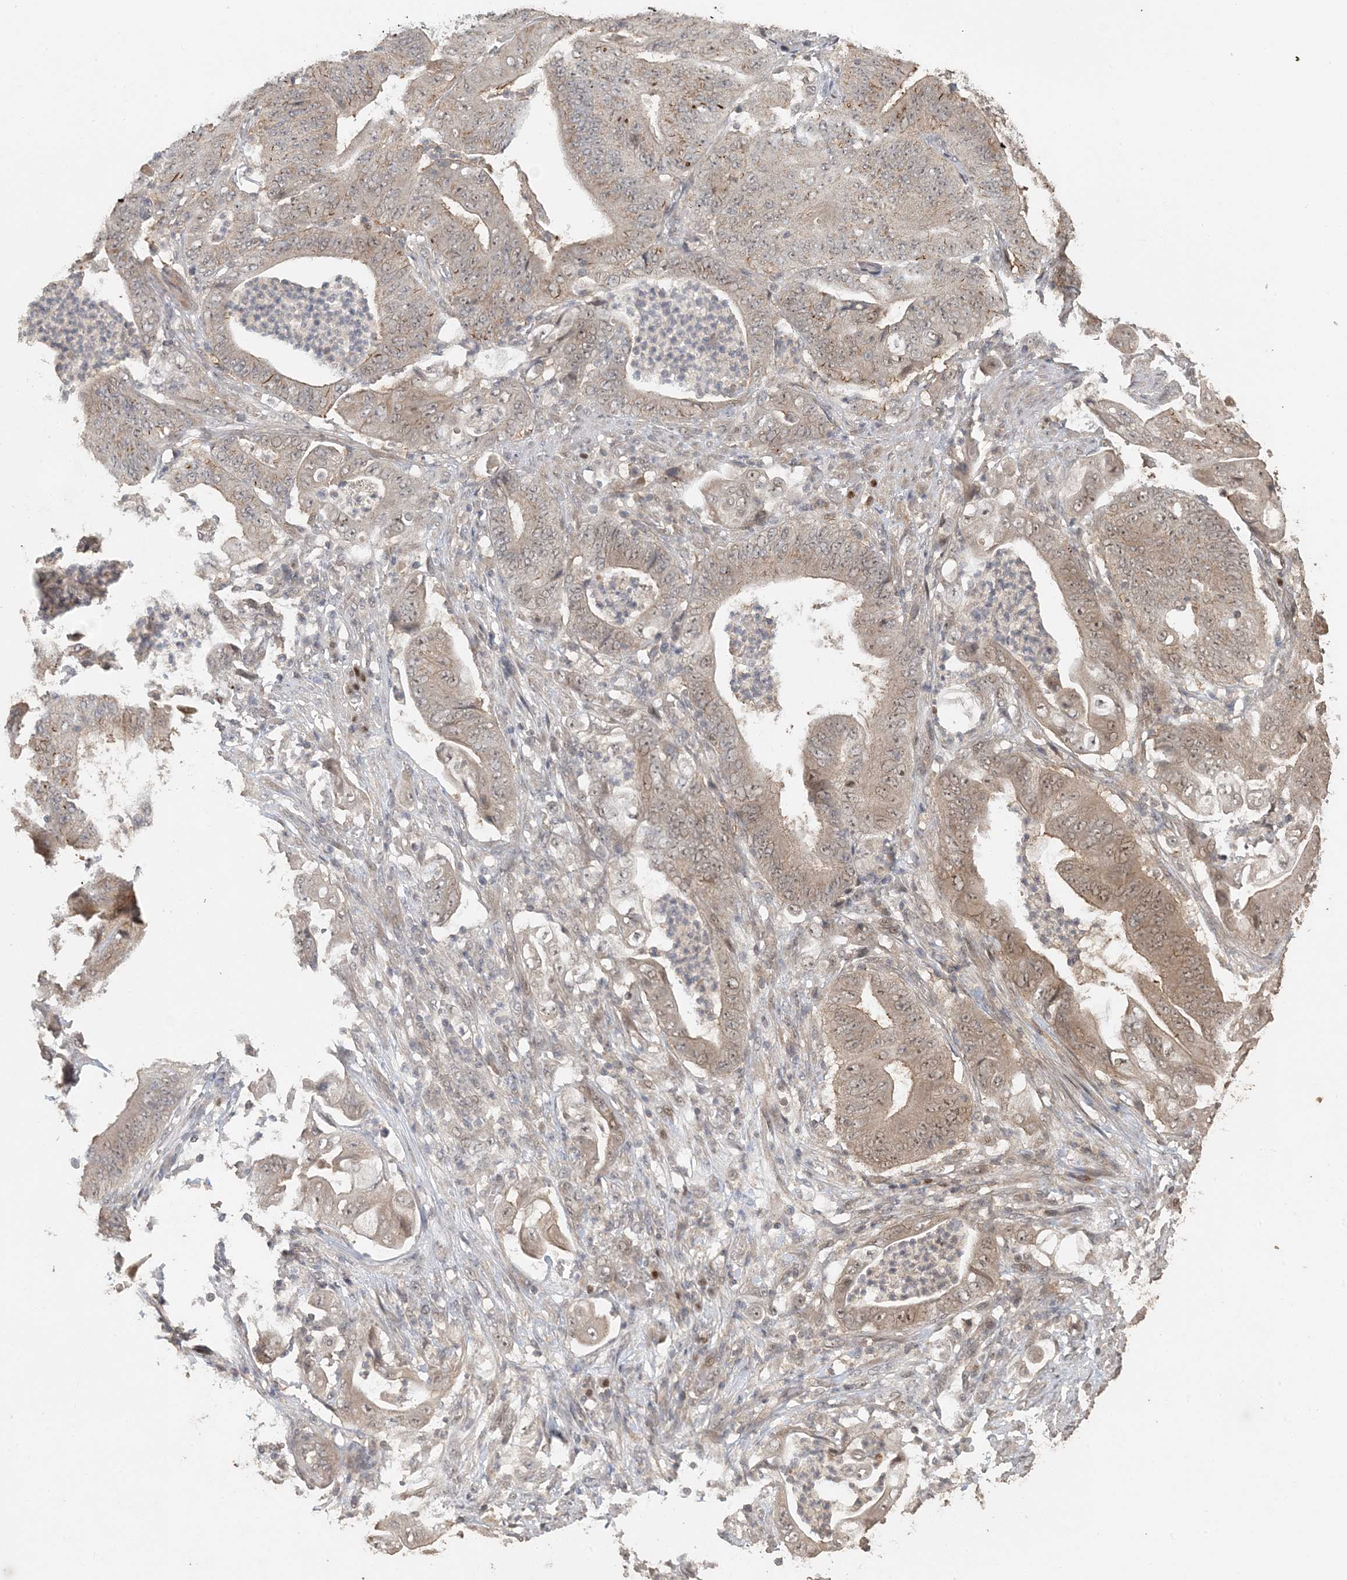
{"staining": {"intensity": "weak", "quantity": ">75%", "location": "cytoplasmic/membranous,nuclear"}, "tissue": "stomach cancer", "cell_type": "Tumor cells", "image_type": "cancer", "snomed": [{"axis": "morphology", "description": "Adenocarcinoma, NOS"}, {"axis": "topography", "description": "Stomach"}], "caption": "Brown immunohistochemical staining in human stomach cancer (adenocarcinoma) exhibits weak cytoplasmic/membranous and nuclear staining in about >75% of tumor cells. (DAB IHC with brightfield microscopy, high magnification).", "gene": "ATP13A2", "patient": {"sex": "female", "age": 73}}